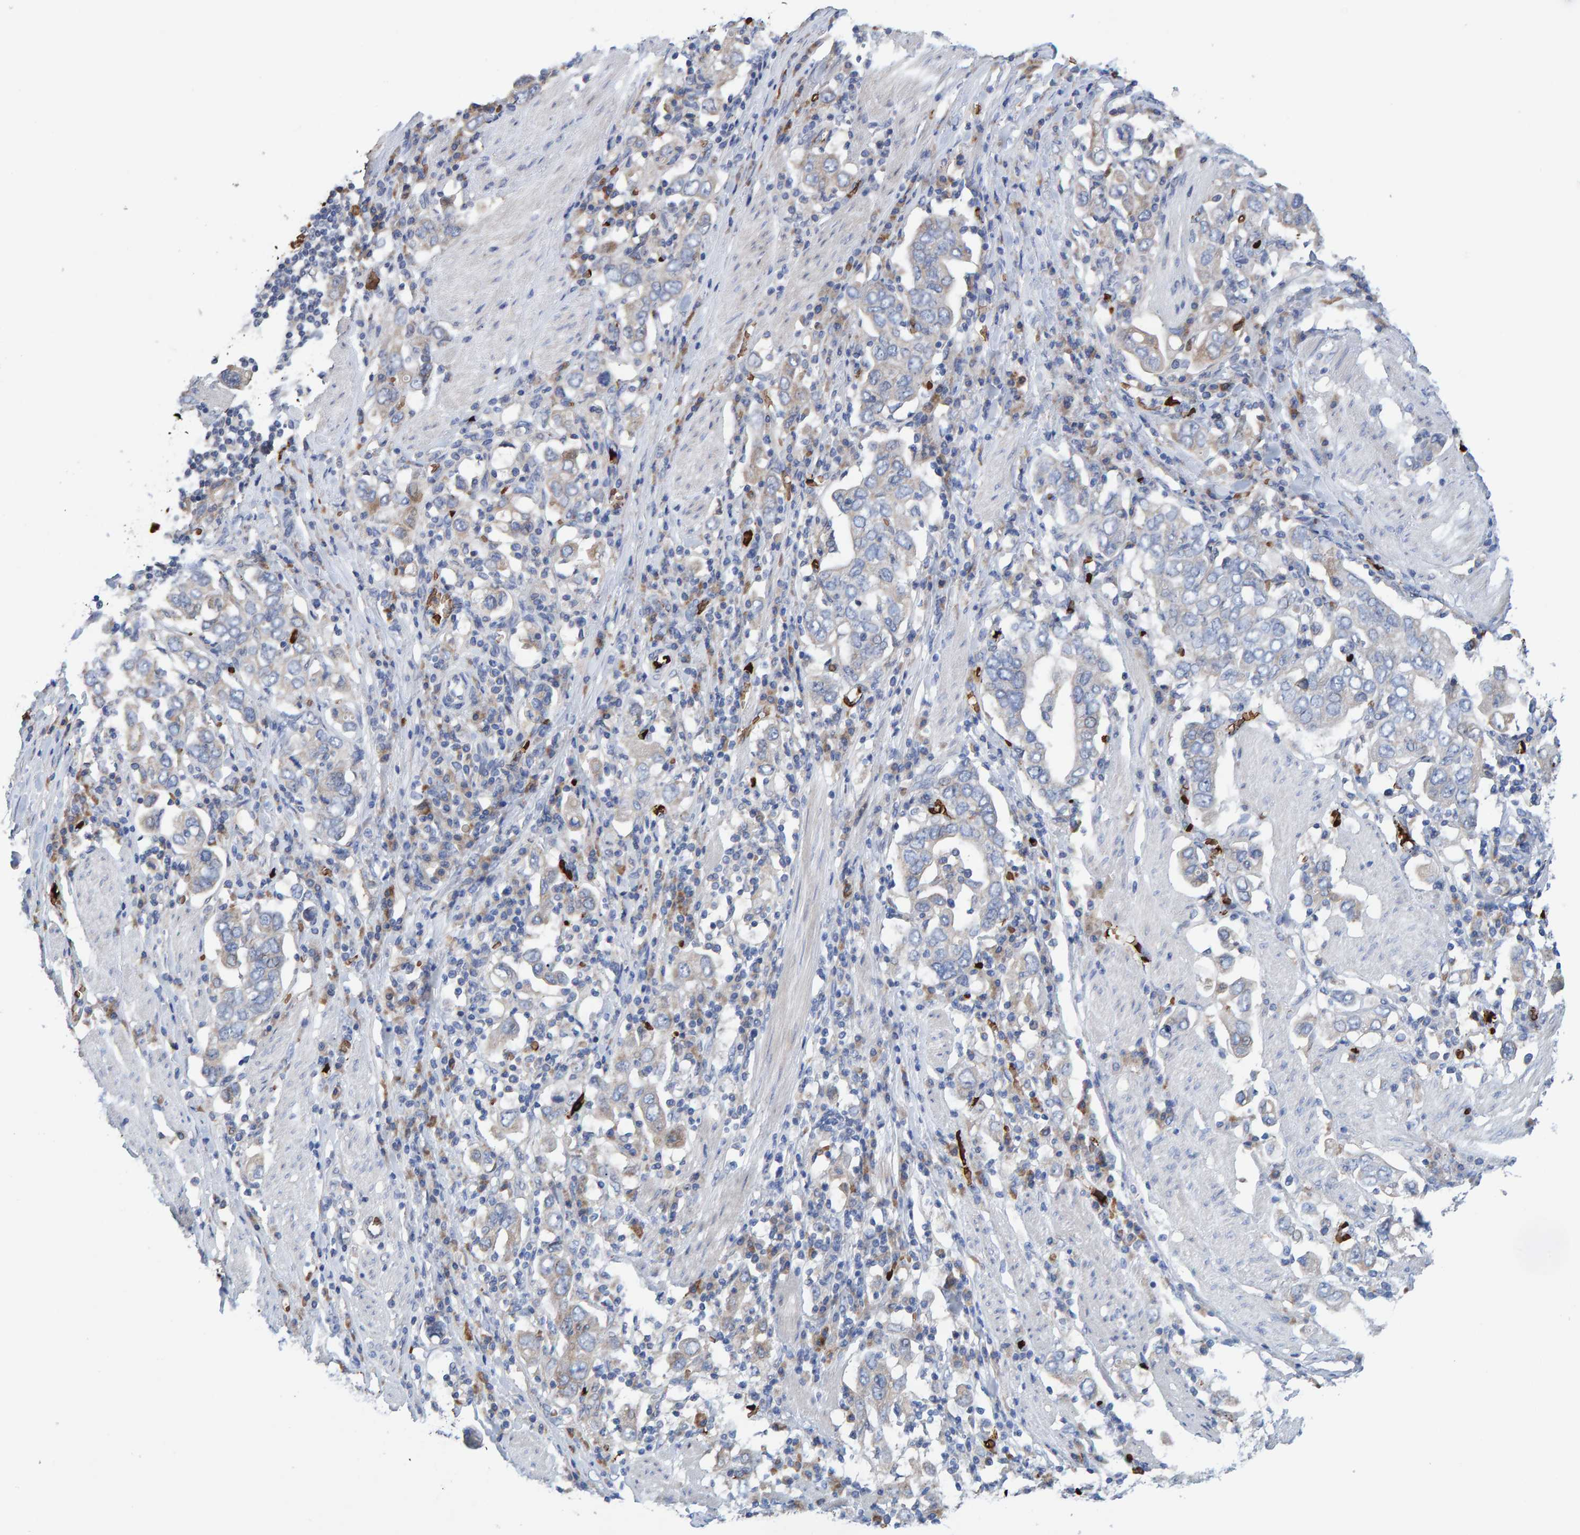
{"staining": {"intensity": "weak", "quantity": "25%-75%", "location": "cytoplasmic/membranous"}, "tissue": "stomach cancer", "cell_type": "Tumor cells", "image_type": "cancer", "snomed": [{"axis": "morphology", "description": "Adenocarcinoma, NOS"}, {"axis": "topography", "description": "Stomach, upper"}], "caption": "Protein expression analysis of human stomach adenocarcinoma reveals weak cytoplasmic/membranous staining in approximately 25%-75% of tumor cells. (Stains: DAB (3,3'-diaminobenzidine) in brown, nuclei in blue, Microscopy: brightfield microscopy at high magnification).", "gene": "VPS9D1", "patient": {"sex": "male", "age": 62}}